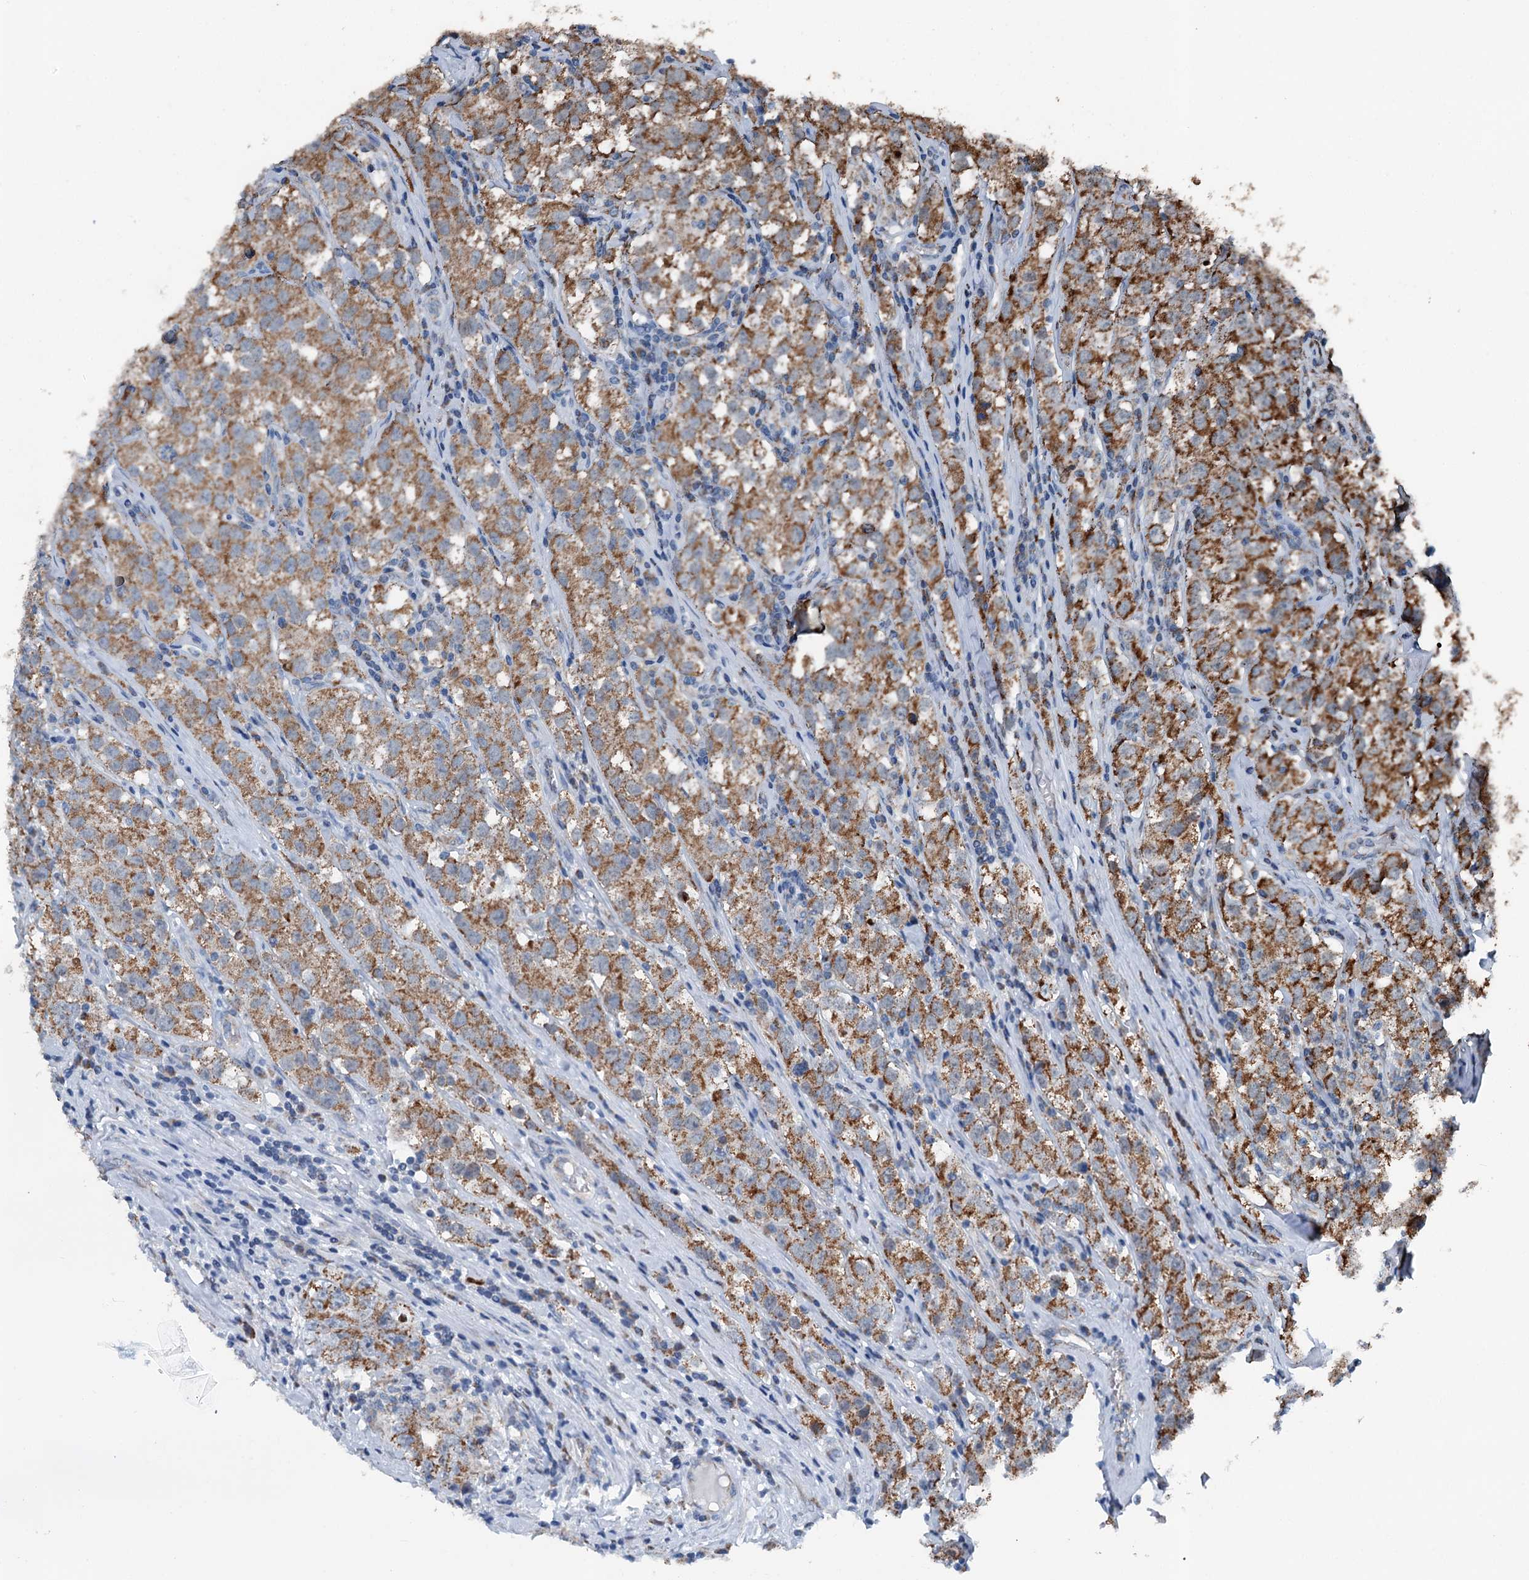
{"staining": {"intensity": "moderate", "quantity": ">75%", "location": "cytoplasmic/membranous"}, "tissue": "testis cancer", "cell_type": "Tumor cells", "image_type": "cancer", "snomed": [{"axis": "morphology", "description": "Seminoma, NOS"}, {"axis": "morphology", "description": "Carcinoma, Embryonal, NOS"}, {"axis": "topography", "description": "Testis"}], "caption": "A high-resolution micrograph shows immunohistochemistry staining of testis cancer (embryonal carcinoma), which shows moderate cytoplasmic/membranous staining in approximately >75% of tumor cells.", "gene": "TRPT1", "patient": {"sex": "male", "age": 43}}